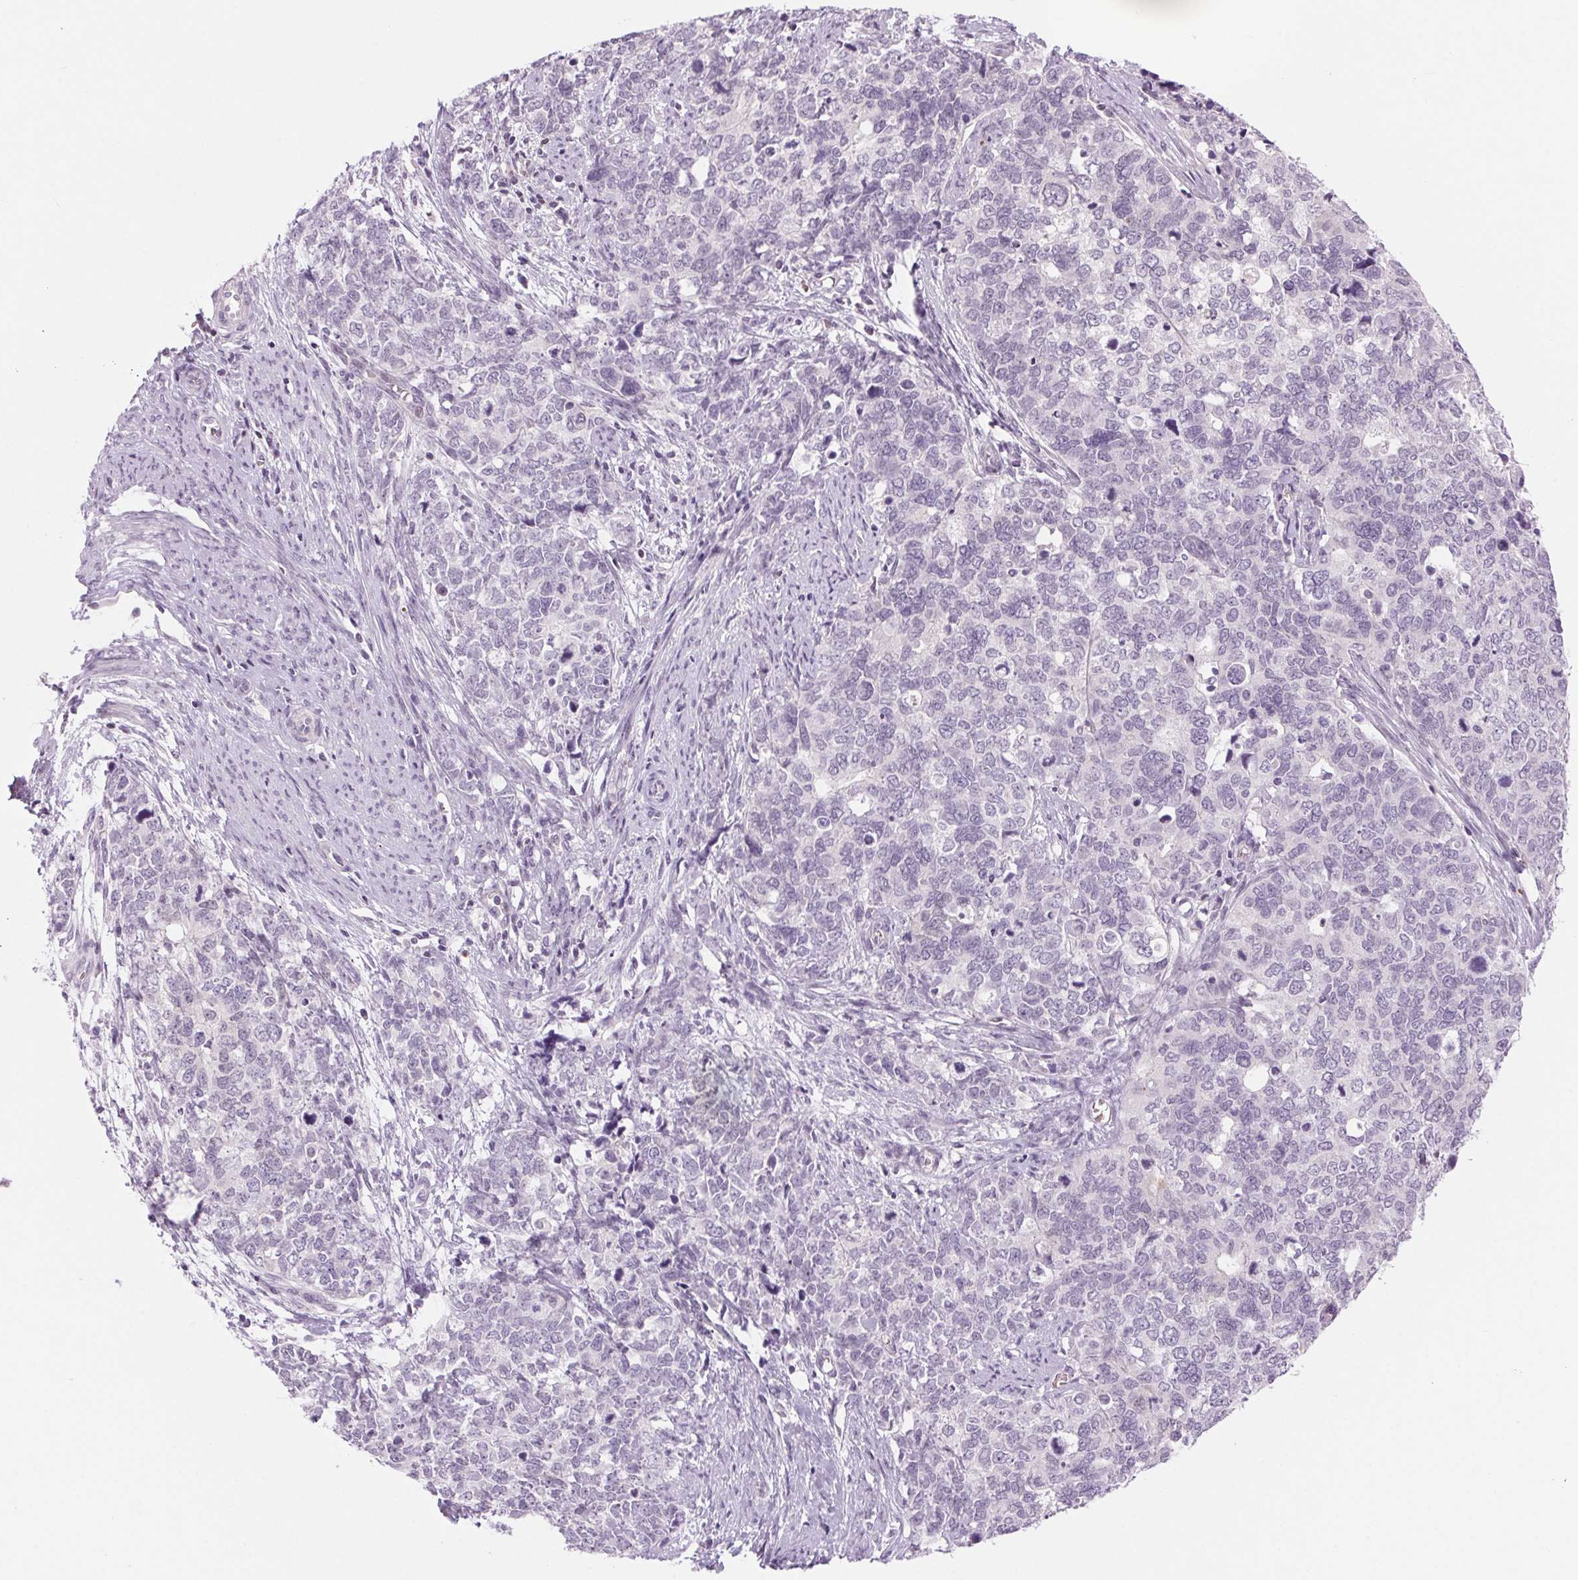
{"staining": {"intensity": "negative", "quantity": "none", "location": "none"}, "tissue": "cervical cancer", "cell_type": "Tumor cells", "image_type": "cancer", "snomed": [{"axis": "morphology", "description": "Squamous cell carcinoma, NOS"}, {"axis": "topography", "description": "Cervix"}], "caption": "High magnification brightfield microscopy of cervical squamous cell carcinoma stained with DAB (brown) and counterstained with hematoxylin (blue): tumor cells show no significant expression.", "gene": "SLC6A19", "patient": {"sex": "female", "age": 63}}